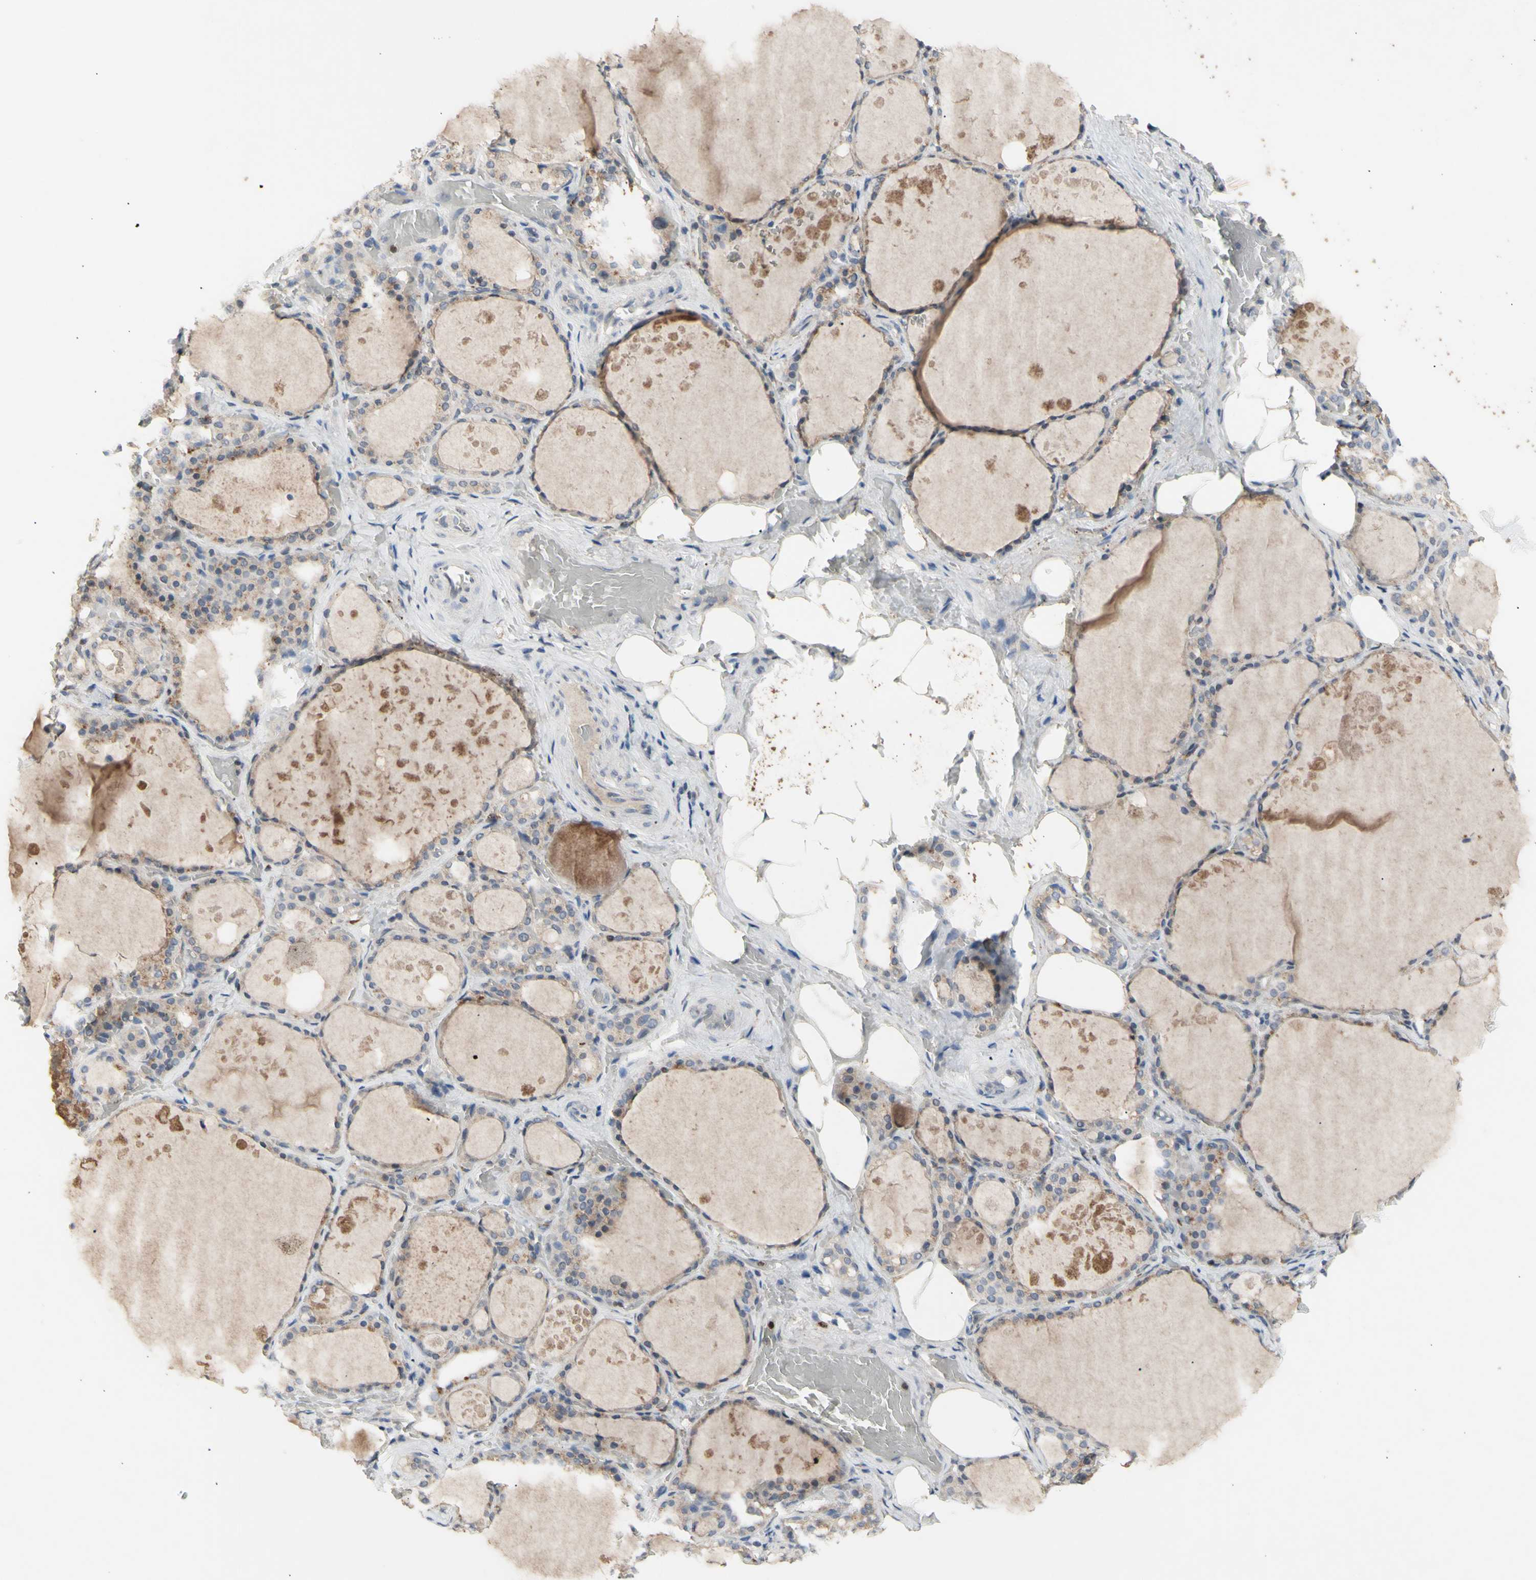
{"staining": {"intensity": "negative", "quantity": "none", "location": "none"}, "tissue": "thyroid gland", "cell_type": "Glandular cells", "image_type": "normal", "snomed": [{"axis": "morphology", "description": "Normal tissue, NOS"}, {"axis": "topography", "description": "Thyroid gland"}], "caption": "Immunohistochemistry of benign thyroid gland demonstrates no staining in glandular cells.", "gene": "NLRP1", "patient": {"sex": "male", "age": 61}}